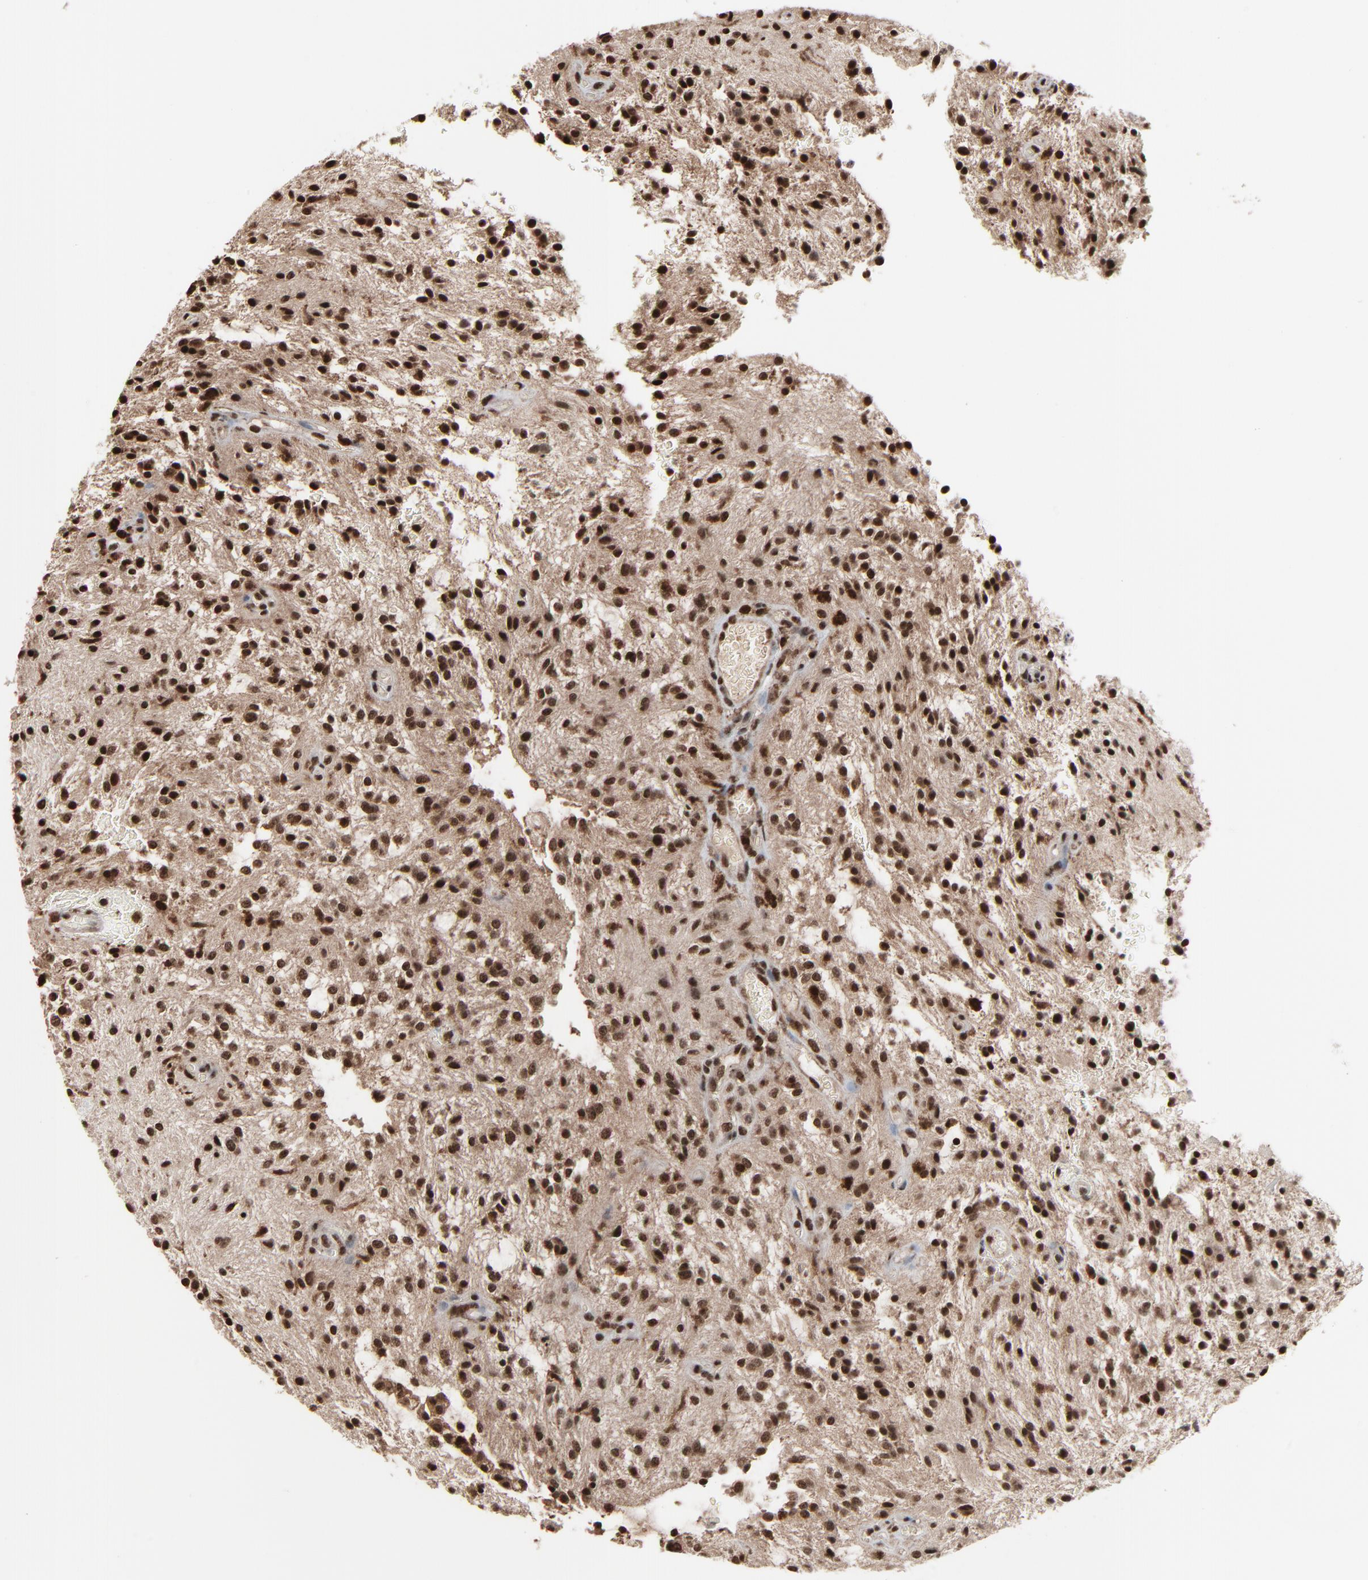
{"staining": {"intensity": "strong", "quantity": ">75%", "location": "nuclear"}, "tissue": "glioma", "cell_type": "Tumor cells", "image_type": "cancer", "snomed": [{"axis": "morphology", "description": "Glioma, malignant, NOS"}, {"axis": "topography", "description": "Cerebellum"}], "caption": "Protein expression analysis of human glioma reveals strong nuclear positivity in approximately >75% of tumor cells. Nuclei are stained in blue.", "gene": "RPS6KA3", "patient": {"sex": "female", "age": 10}}